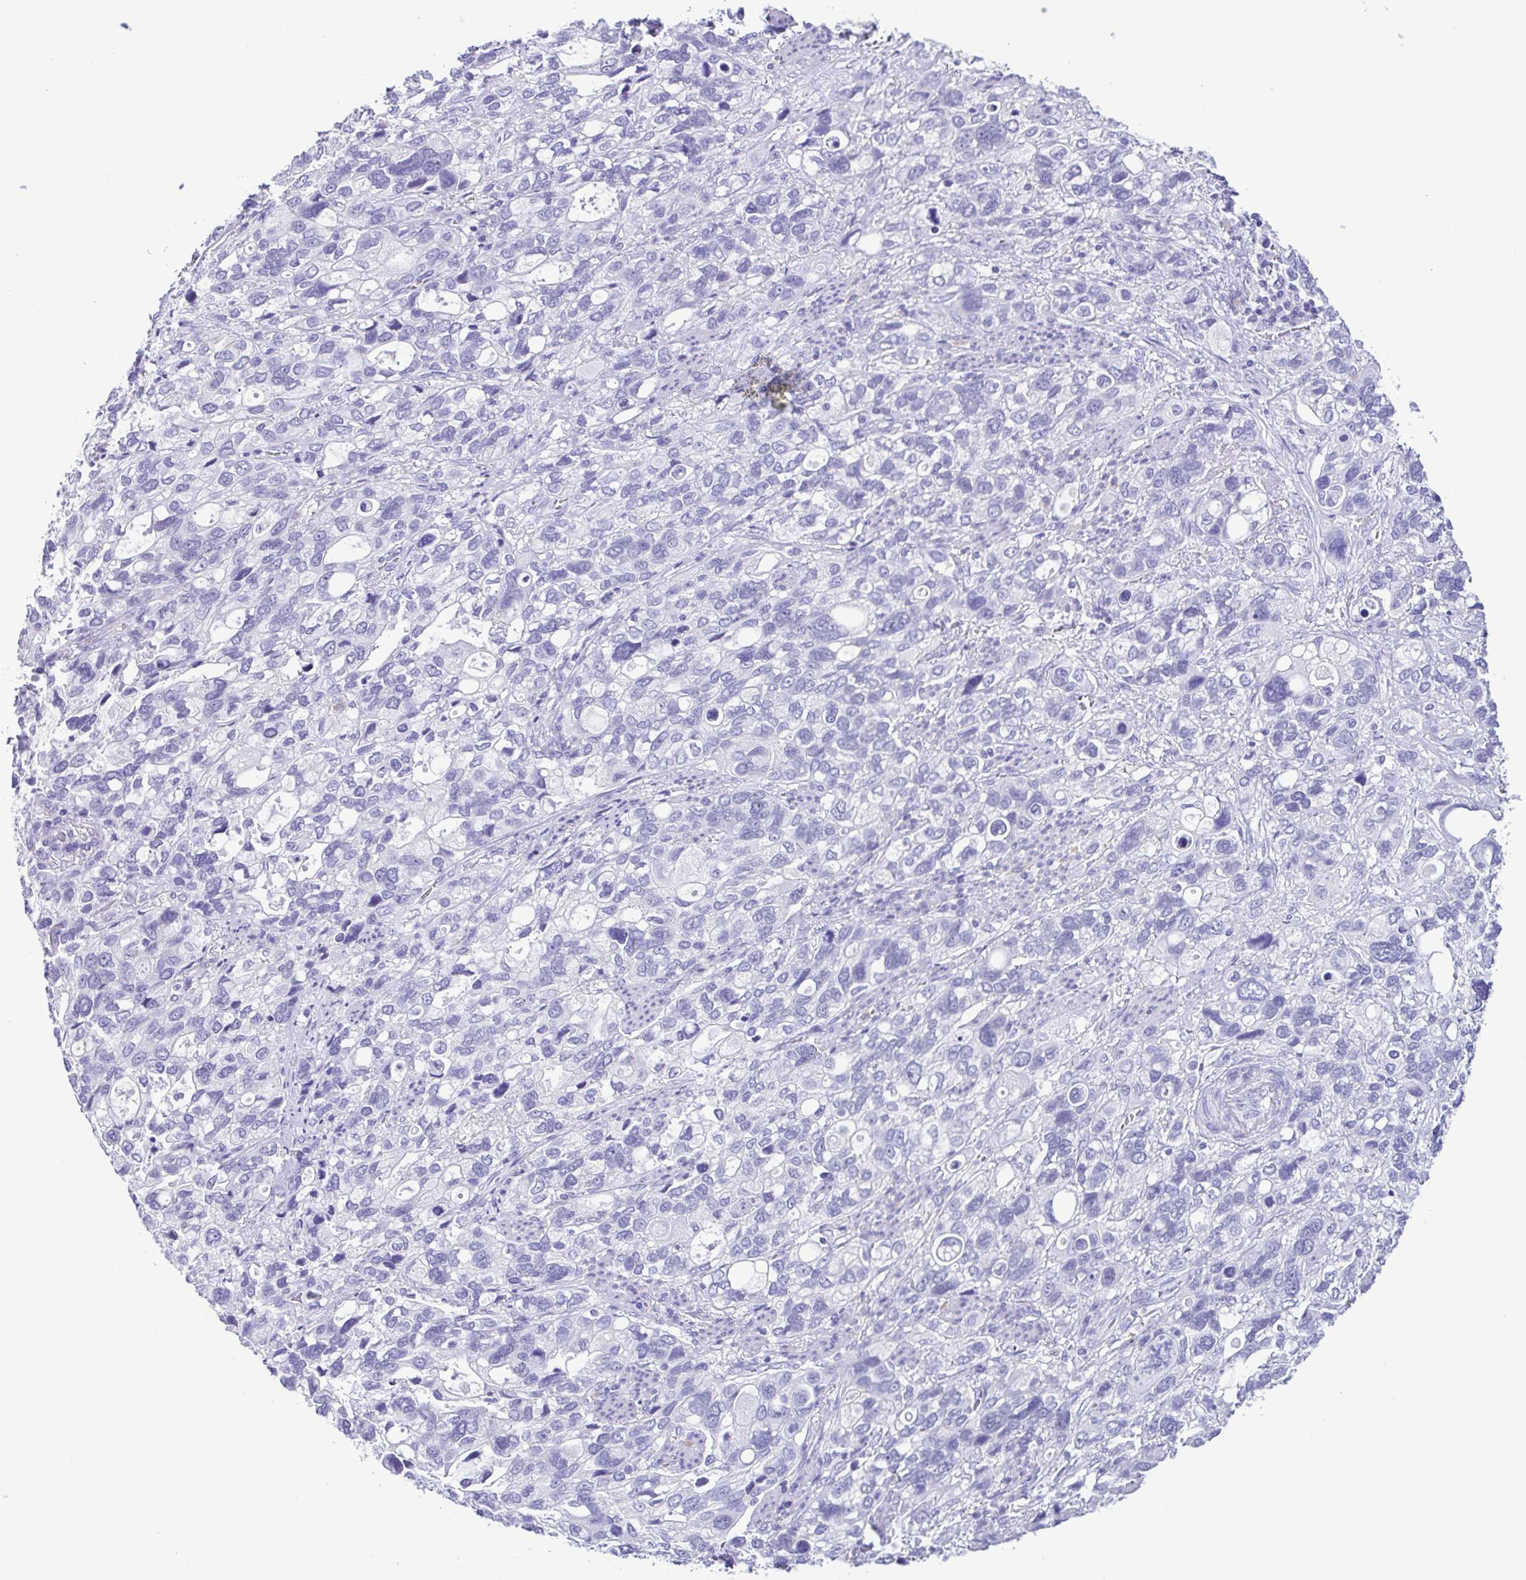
{"staining": {"intensity": "negative", "quantity": "none", "location": "none"}, "tissue": "stomach cancer", "cell_type": "Tumor cells", "image_type": "cancer", "snomed": [{"axis": "morphology", "description": "Adenocarcinoma, NOS"}, {"axis": "topography", "description": "Stomach, upper"}], "caption": "Immunohistochemistry (IHC) micrograph of neoplastic tissue: human adenocarcinoma (stomach) stained with DAB (3,3'-diaminobenzidine) shows no significant protein expression in tumor cells.", "gene": "SPATA16", "patient": {"sex": "female", "age": 81}}